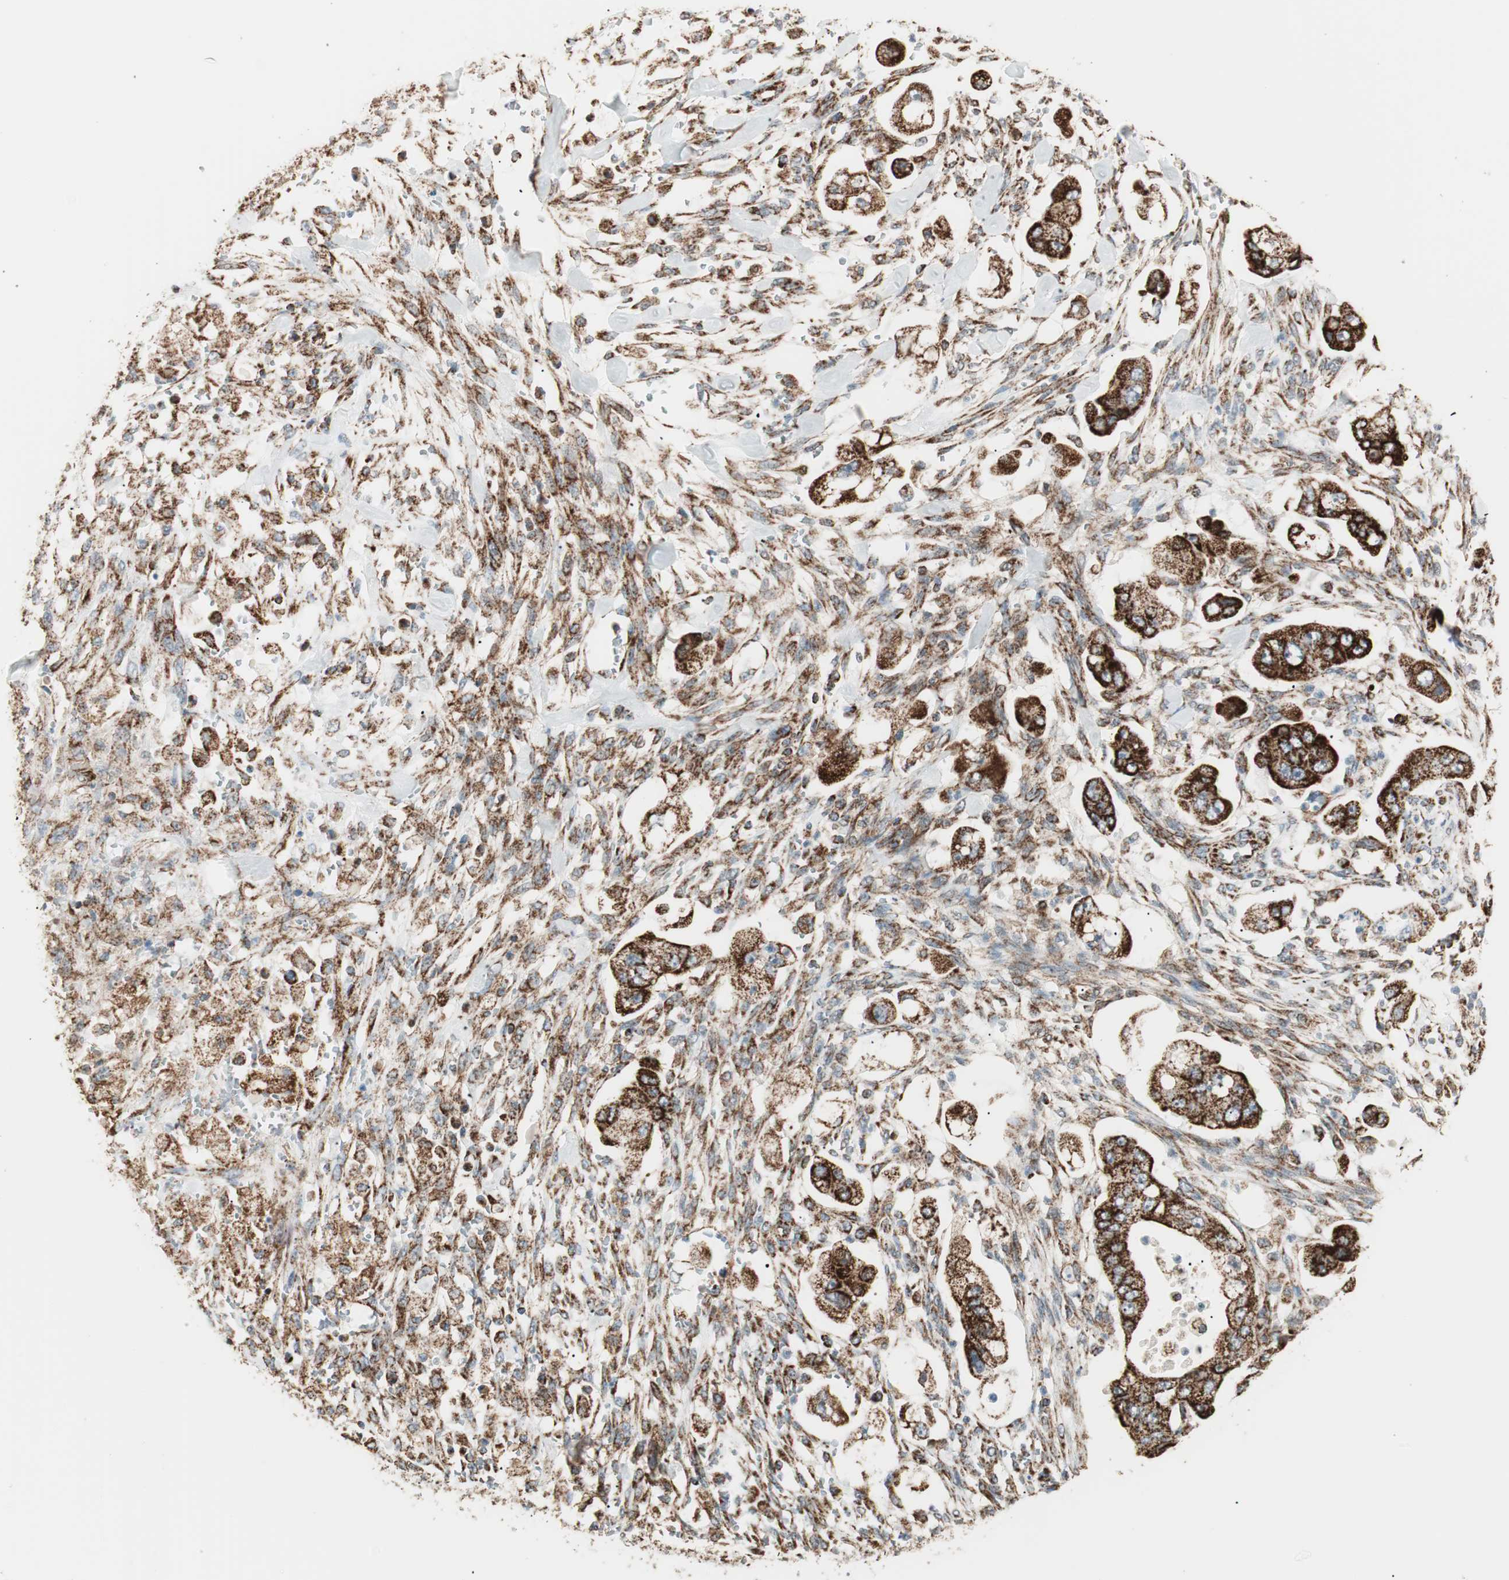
{"staining": {"intensity": "strong", "quantity": ">75%", "location": "cytoplasmic/membranous"}, "tissue": "stomach cancer", "cell_type": "Tumor cells", "image_type": "cancer", "snomed": [{"axis": "morphology", "description": "Adenocarcinoma, NOS"}, {"axis": "topography", "description": "Stomach"}], "caption": "Tumor cells reveal high levels of strong cytoplasmic/membranous positivity in approximately >75% of cells in human stomach cancer (adenocarcinoma).", "gene": "TOMM22", "patient": {"sex": "male", "age": 62}}